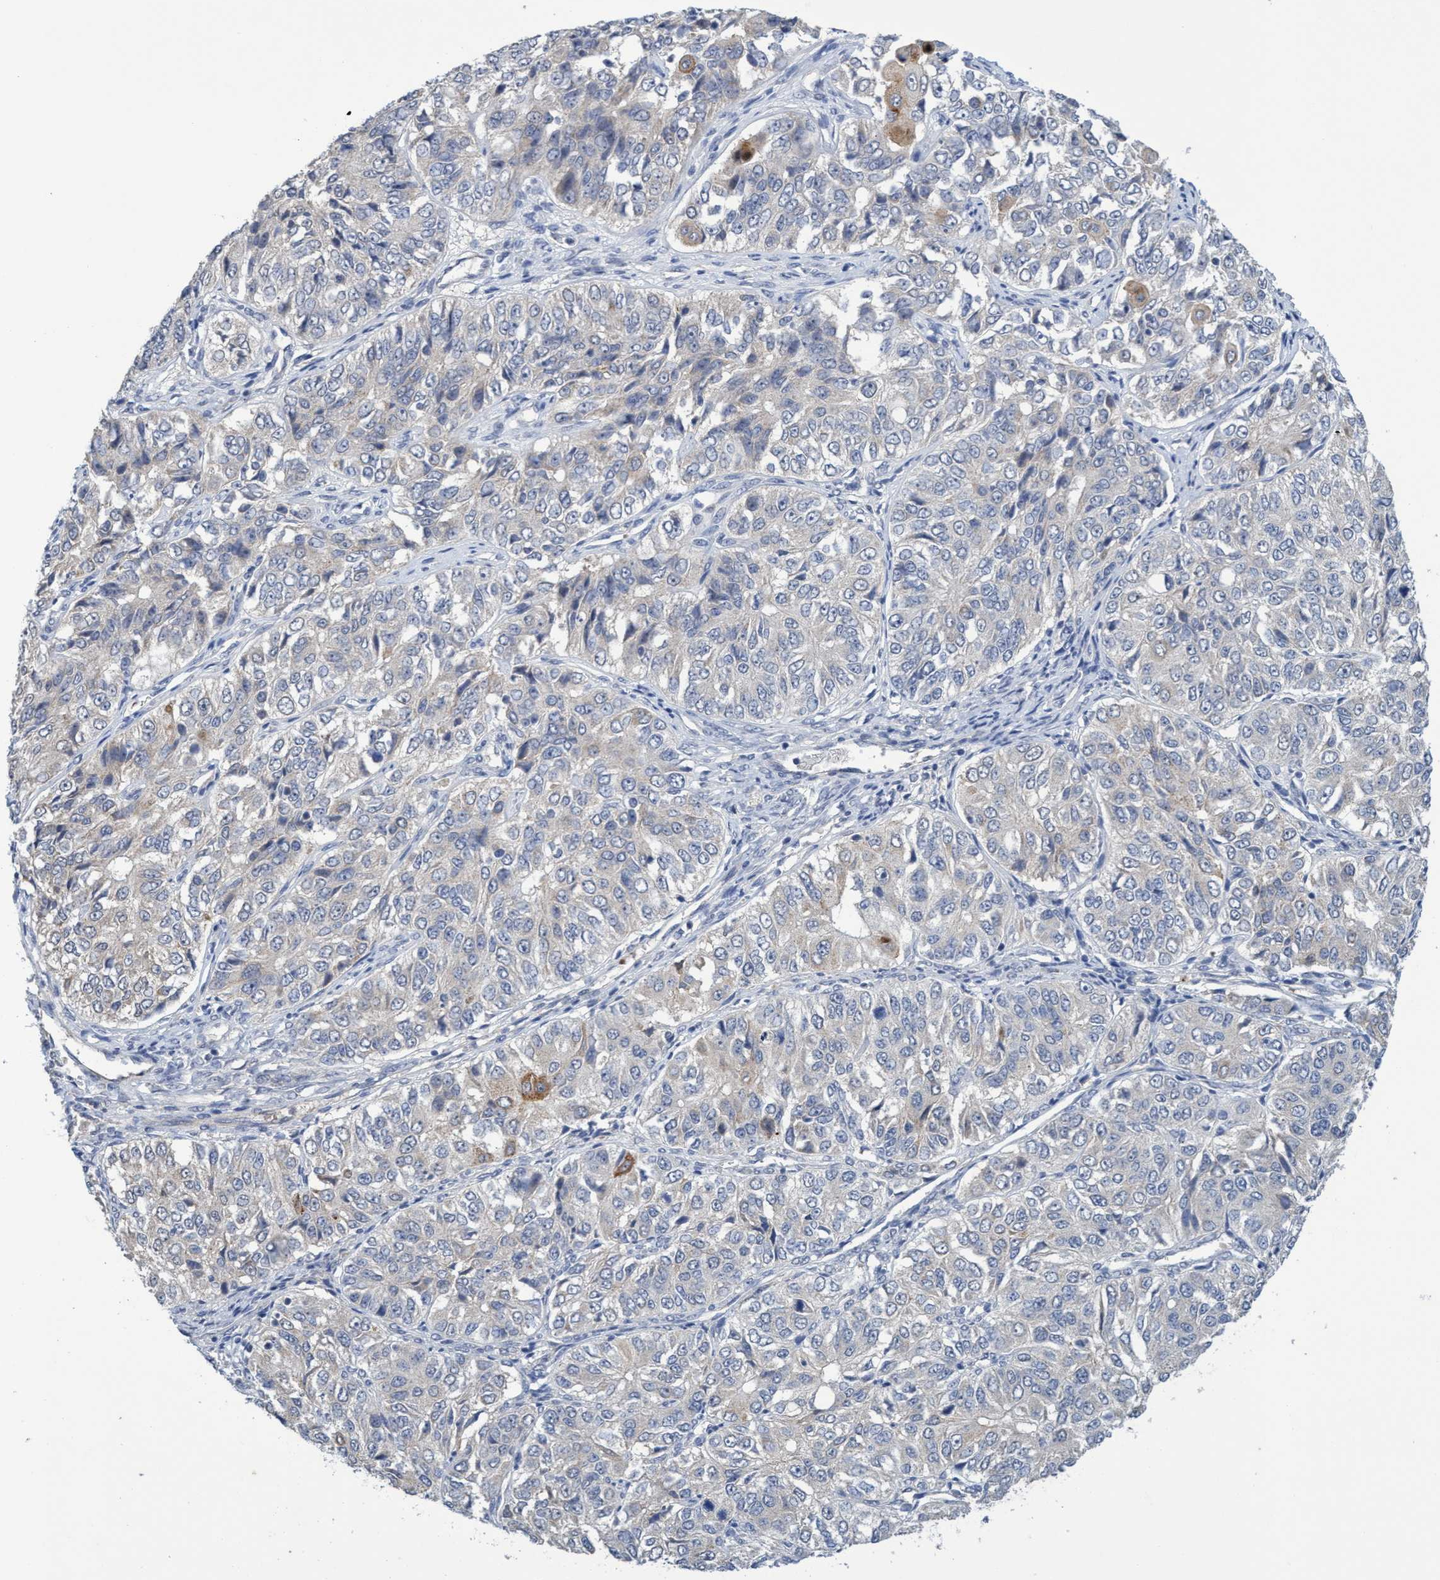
{"staining": {"intensity": "moderate", "quantity": "<25%", "location": "cytoplasmic/membranous"}, "tissue": "ovarian cancer", "cell_type": "Tumor cells", "image_type": "cancer", "snomed": [{"axis": "morphology", "description": "Carcinoma, endometroid"}, {"axis": "topography", "description": "Ovary"}], "caption": "High-magnification brightfield microscopy of ovarian cancer (endometroid carcinoma) stained with DAB (3,3'-diaminobenzidine) (brown) and counterstained with hematoxylin (blue). tumor cells exhibit moderate cytoplasmic/membranous staining is seen in about<25% of cells.", "gene": "SEMA4D", "patient": {"sex": "female", "age": 51}}